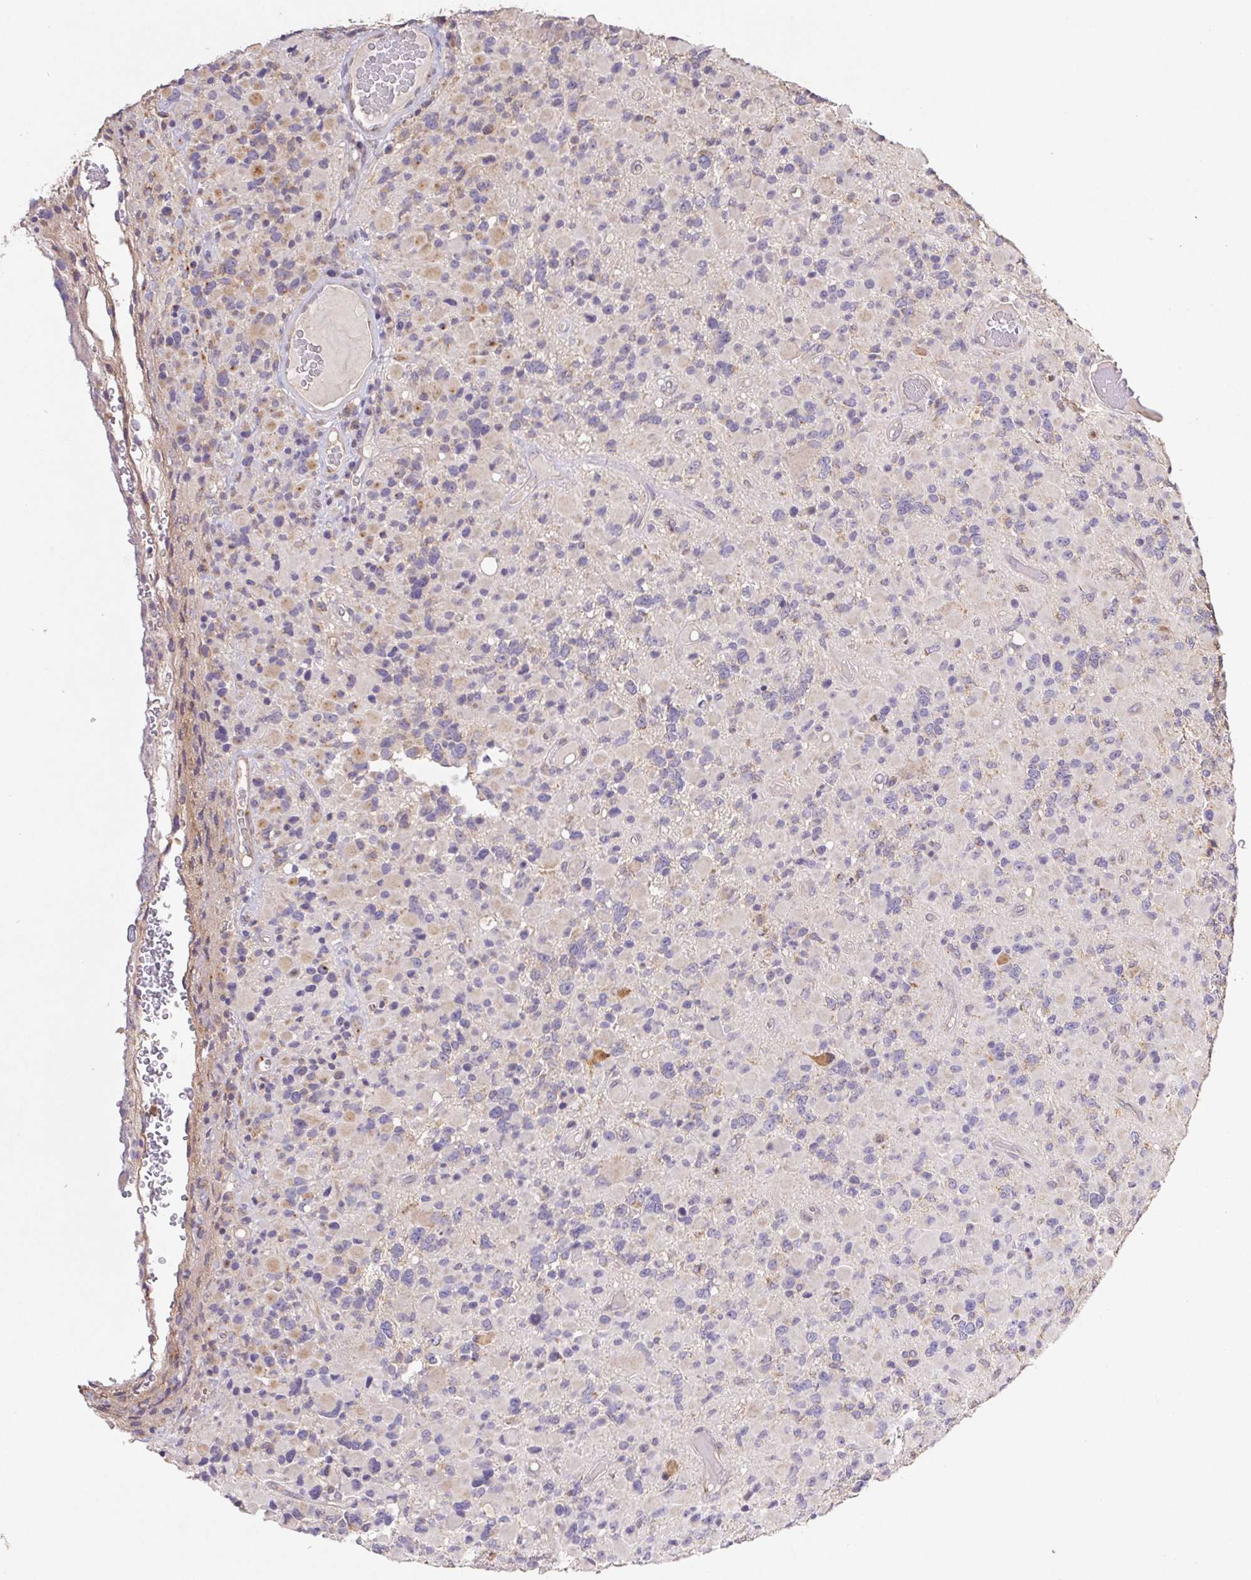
{"staining": {"intensity": "weak", "quantity": "<25%", "location": "cytoplasmic/membranous"}, "tissue": "glioma", "cell_type": "Tumor cells", "image_type": "cancer", "snomed": [{"axis": "morphology", "description": "Glioma, malignant, High grade"}, {"axis": "topography", "description": "Brain"}], "caption": "Malignant high-grade glioma was stained to show a protein in brown. There is no significant positivity in tumor cells.", "gene": "RAB11A", "patient": {"sex": "female", "age": 40}}